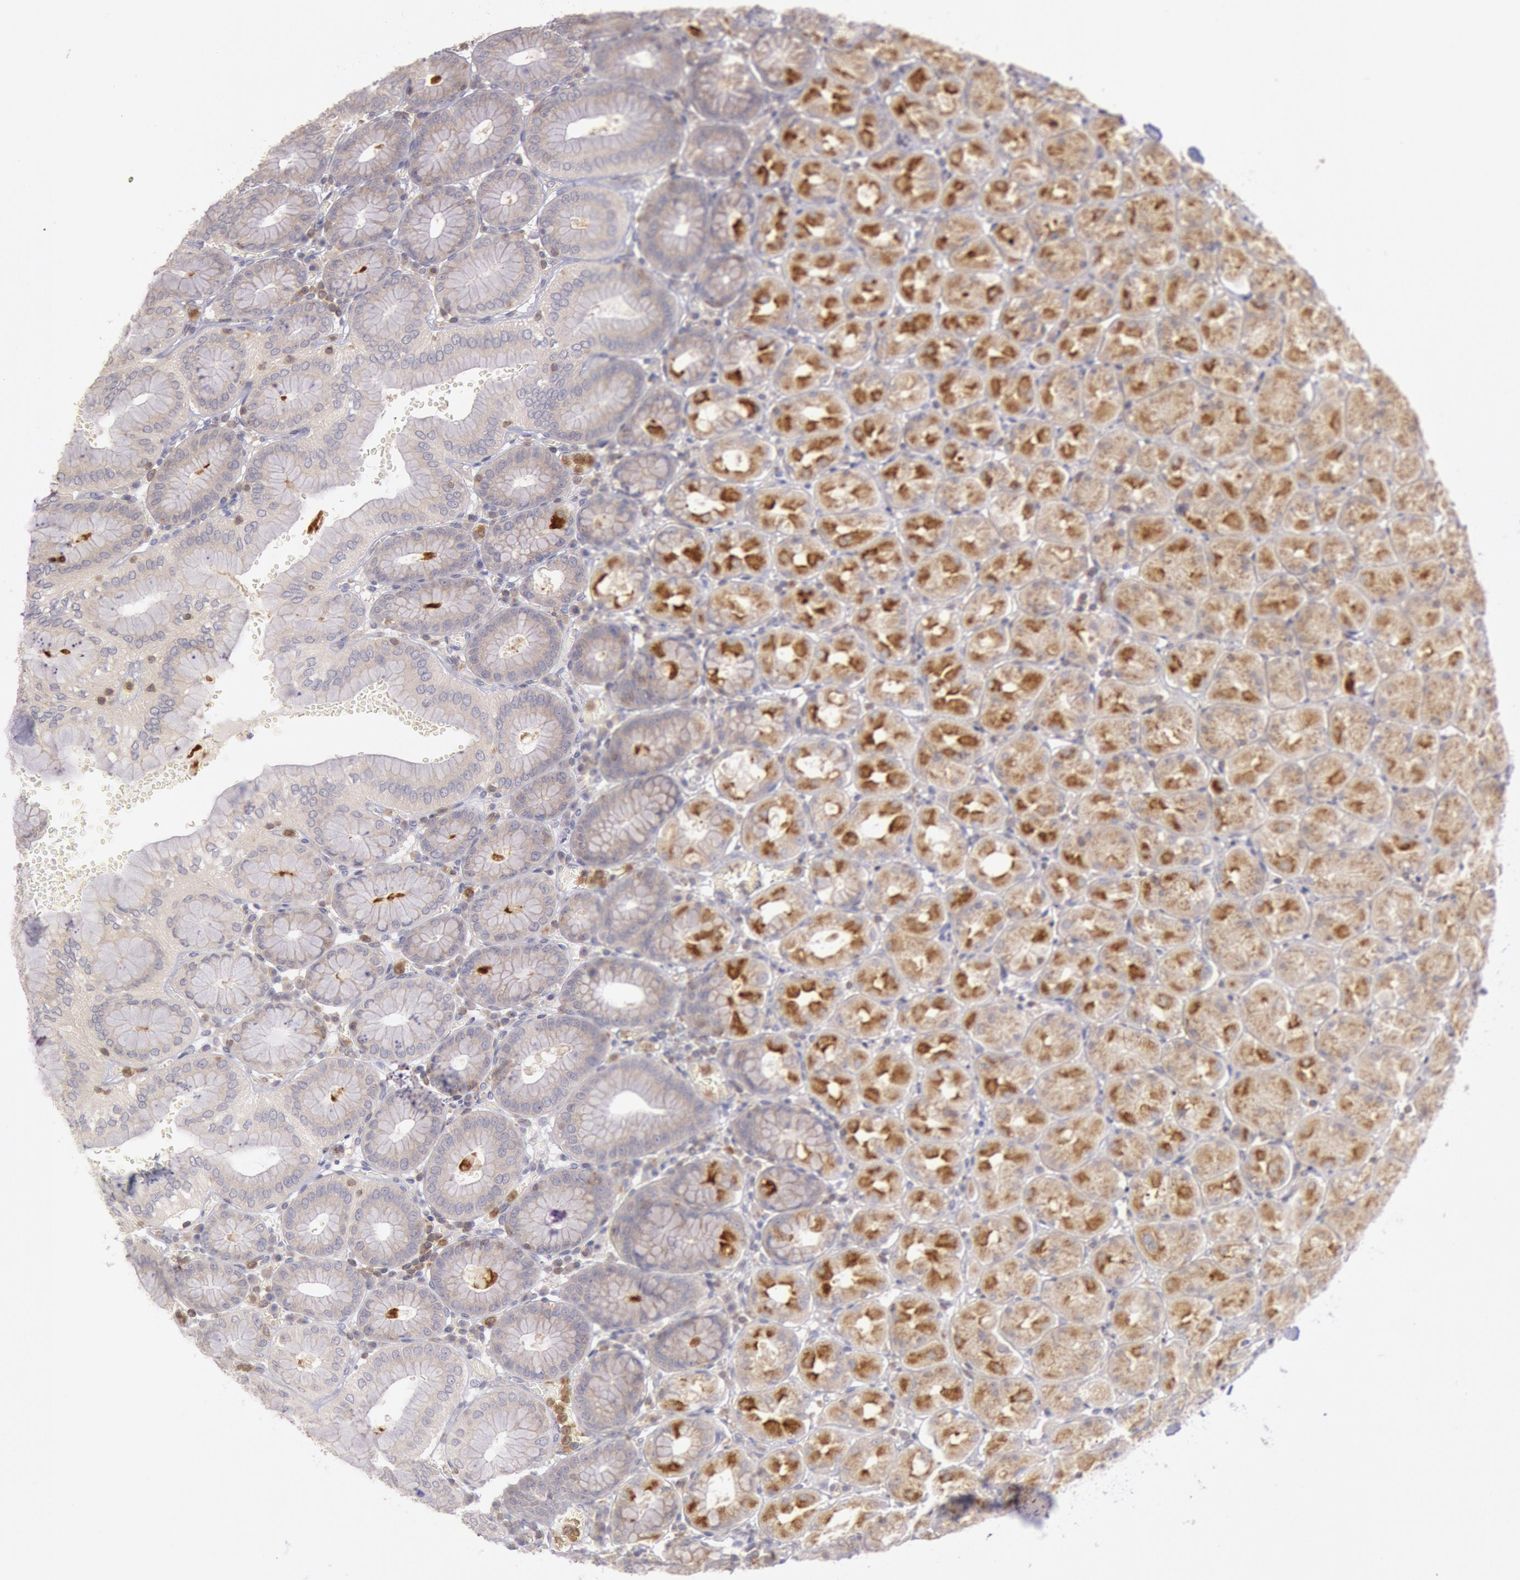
{"staining": {"intensity": "moderate", "quantity": ">75%", "location": "cytoplasmic/membranous"}, "tissue": "stomach", "cell_type": "Glandular cells", "image_type": "normal", "snomed": [{"axis": "morphology", "description": "Normal tissue, NOS"}, {"axis": "topography", "description": "Stomach, upper"}, {"axis": "topography", "description": "Stomach"}], "caption": "IHC histopathology image of normal stomach: human stomach stained using immunohistochemistry (IHC) reveals medium levels of moderate protein expression localized specifically in the cytoplasmic/membranous of glandular cells, appearing as a cytoplasmic/membranous brown color.", "gene": "PIK3R1", "patient": {"sex": "male", "age": 76}}